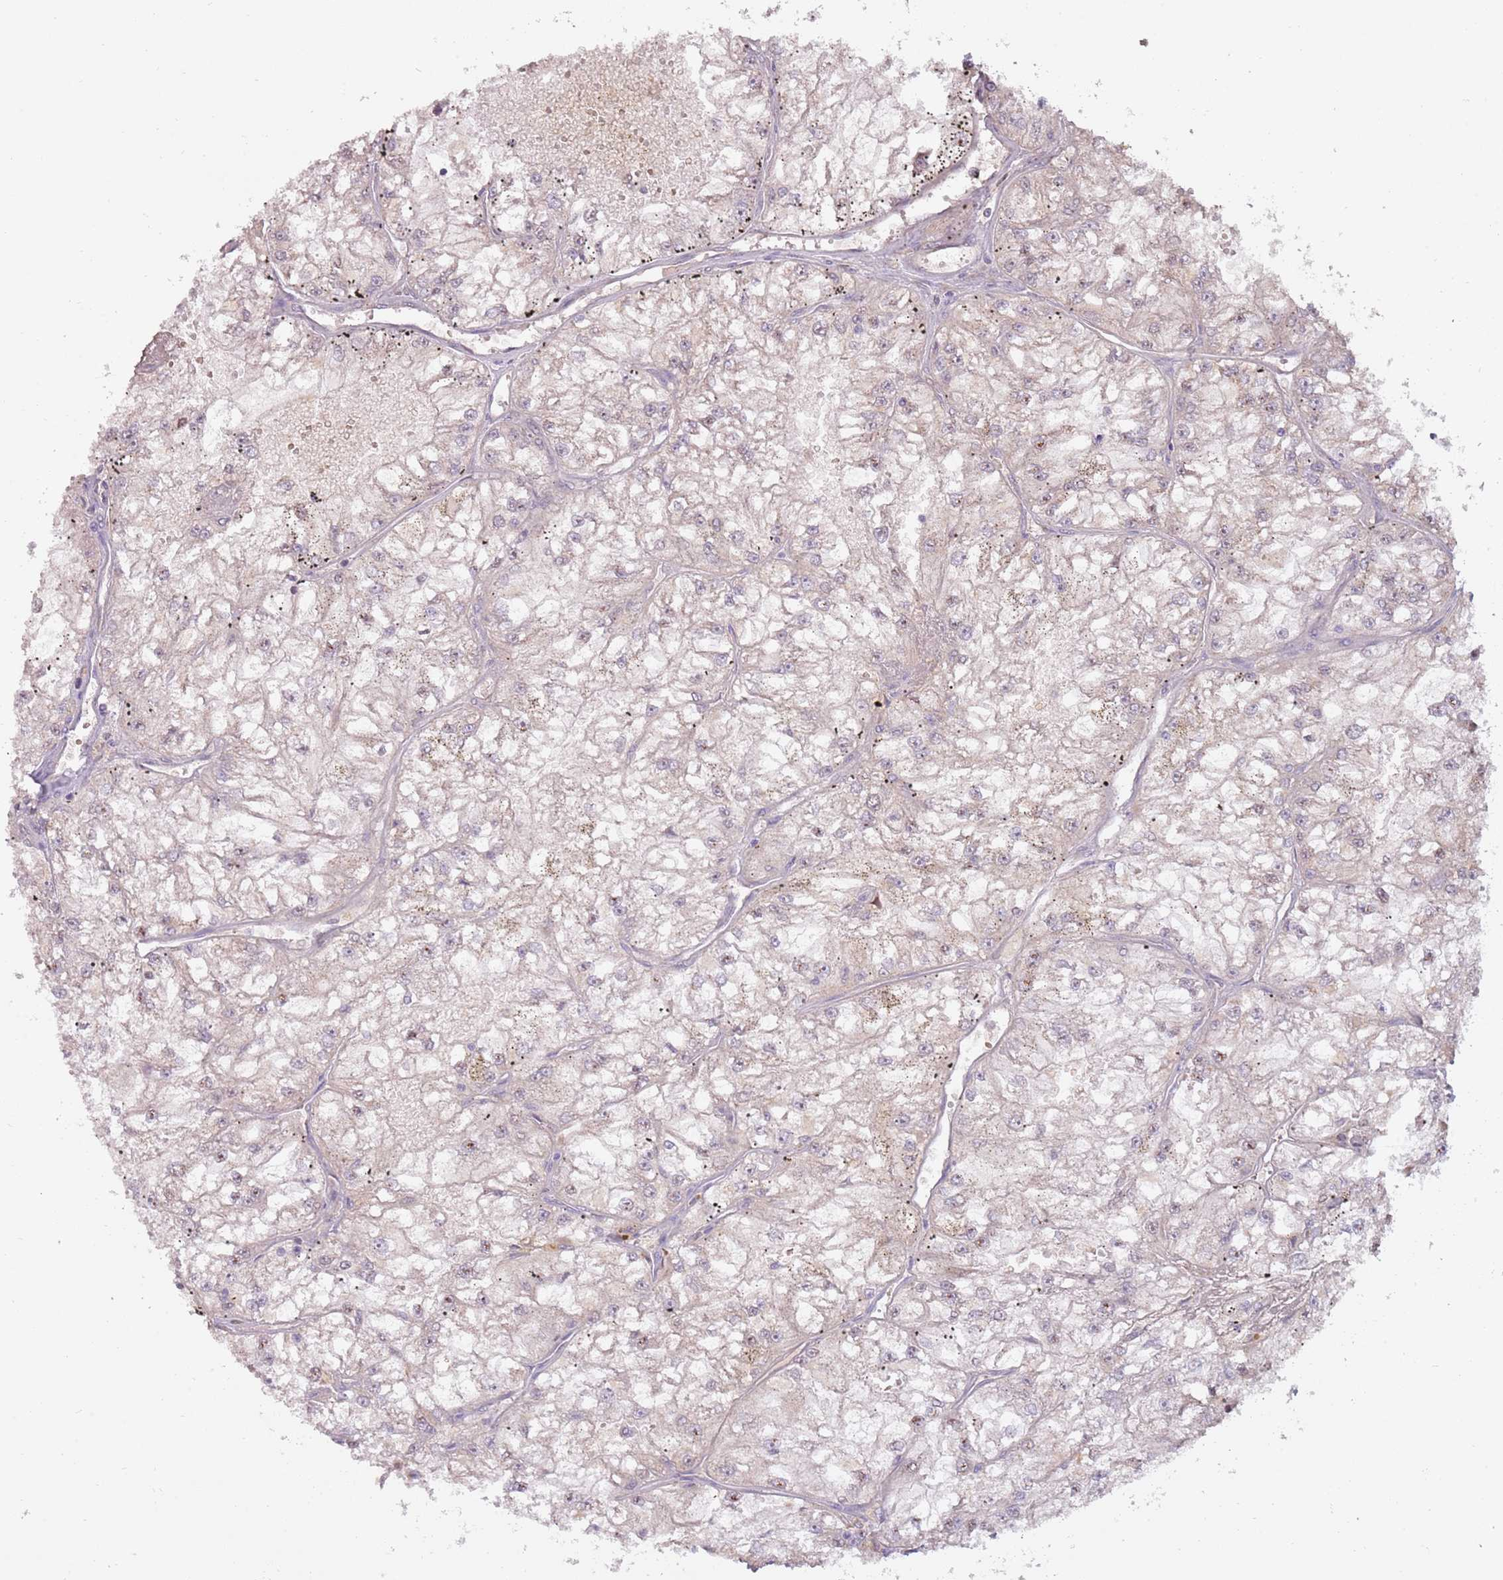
{"staining": {"intensity": "weak", "quantity": "<25%", "location": "nuclear"}, "tissue": "renal cancer", "cell_type": "Tumor cells", "image_type": "cancer", "snomed": [{"axis": "morphology", "description": "Adenocarcinoma, NOS"}, {"axis": "topography", "description": "Kidney"}], "caption": "An image of renal adenocarcinoma stained for a protein demonstrates no brown staining in tumor cells.", "gene": "SYS1", "patient": {"sex": "female", "age": 72}}